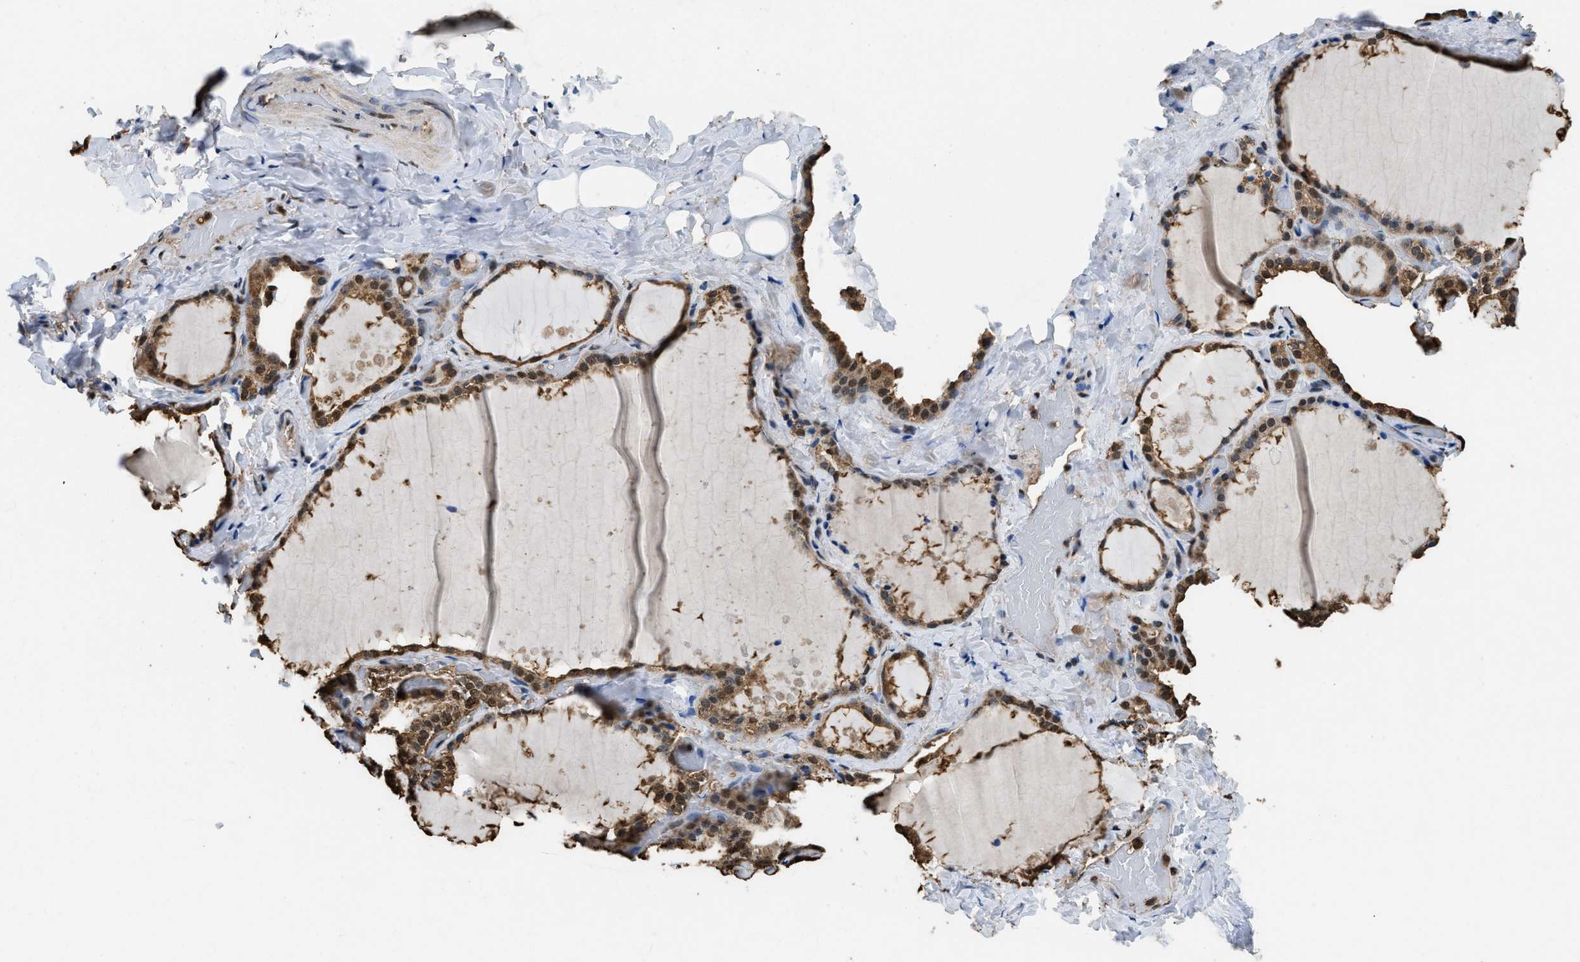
{"staining": {"intensity": "moderate", "quantity": "25%-75%", "location": "cytoplasmic/membranous,nuclear"}, "tissue": "thyroid gland", "cell_type": "Glandular cells", "image_type": "normal", "snomed": [{"axis": "morphology", "description": "Normal tissue, NOS"}, {"axis": "topography", "description": "Thyroid gland"}], "caption": "A histopathology image showing moderate cytoplasmic/membranous,nuclear expression in about 25%-75% of glandular cells in unremarkable thyroid gland, as visualized by brown immunohistochemical staining.", "gene": "GAPDH", "patient": {"sex": "female", "age": 44}}